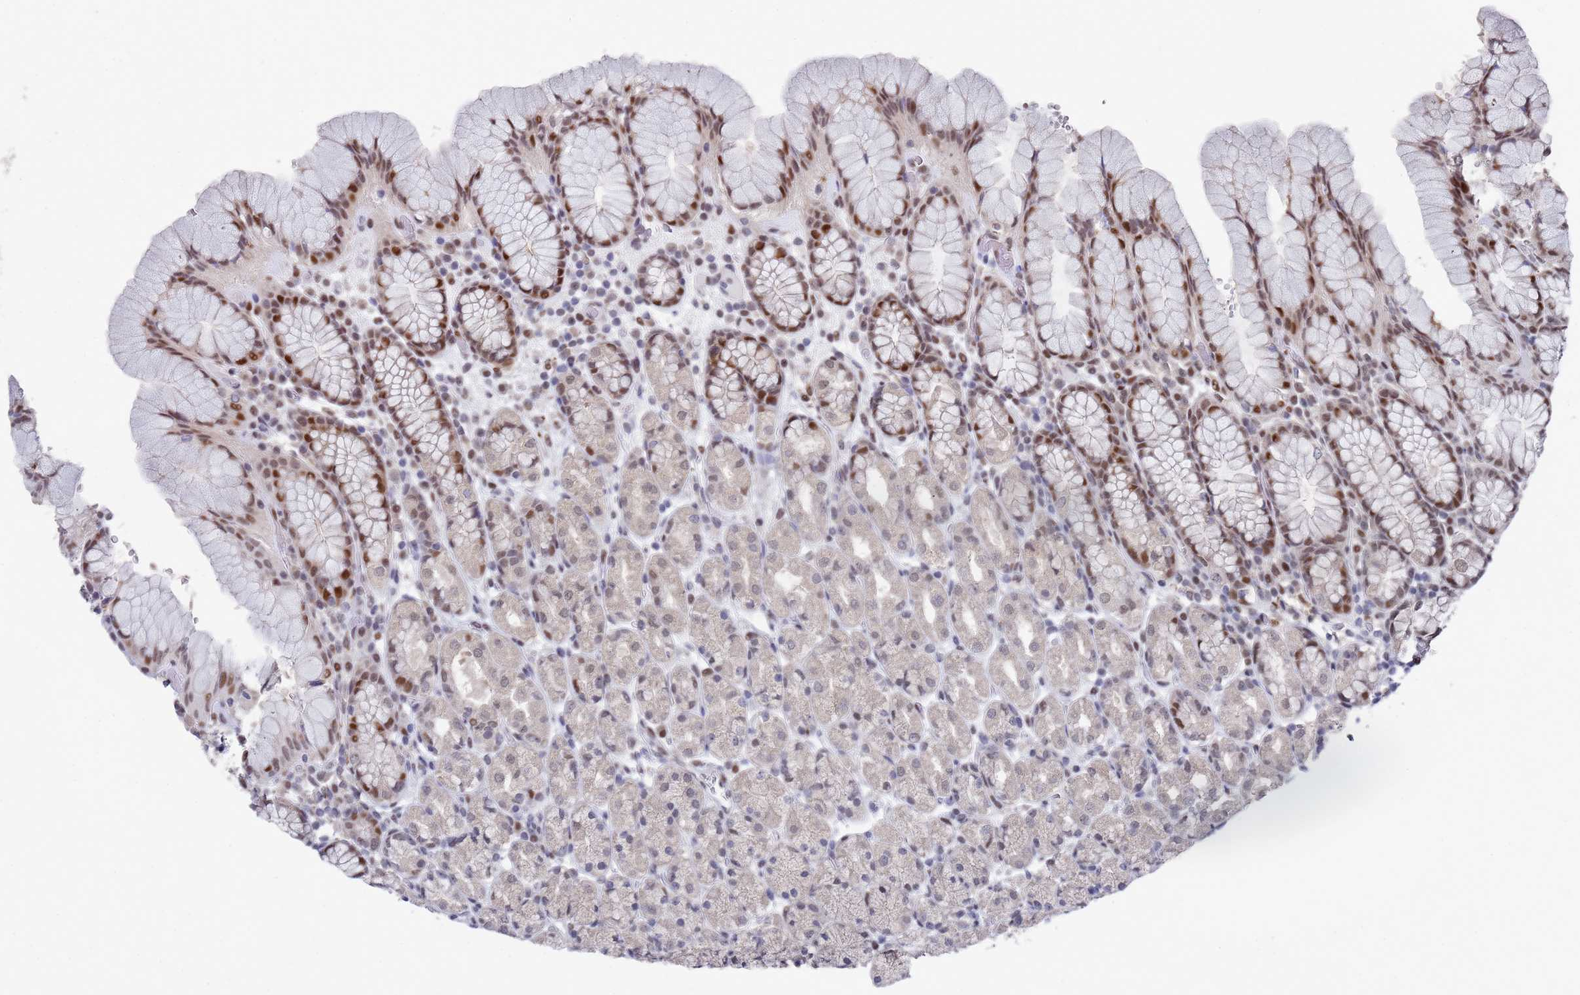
{"staining": {"intensity": "moderate", "quantity": "25%-75%", "location": "nuclear"}, "tissue": "stomach", "cell_type": "Glandular cells", "image_type": "normal", "snomed": [{"axis": "morphology", "description": "Normal tissue, NOS"}, {"axis": "topography", "description": "Stomach, upper"}, {"axis": "topography", "description": "Stomach"}], "caption": "Glandular cells exhibit medium levels of moderate nuclear positivity in approximately 25%-75% of cells in benign human stomach. The staining was performed using DAB, with brown indicating positive protein expression. Nuclei are stained blue with hematoxylin.", "gene": "COPS6", "patient": {"sex": "male", "age": 62}}